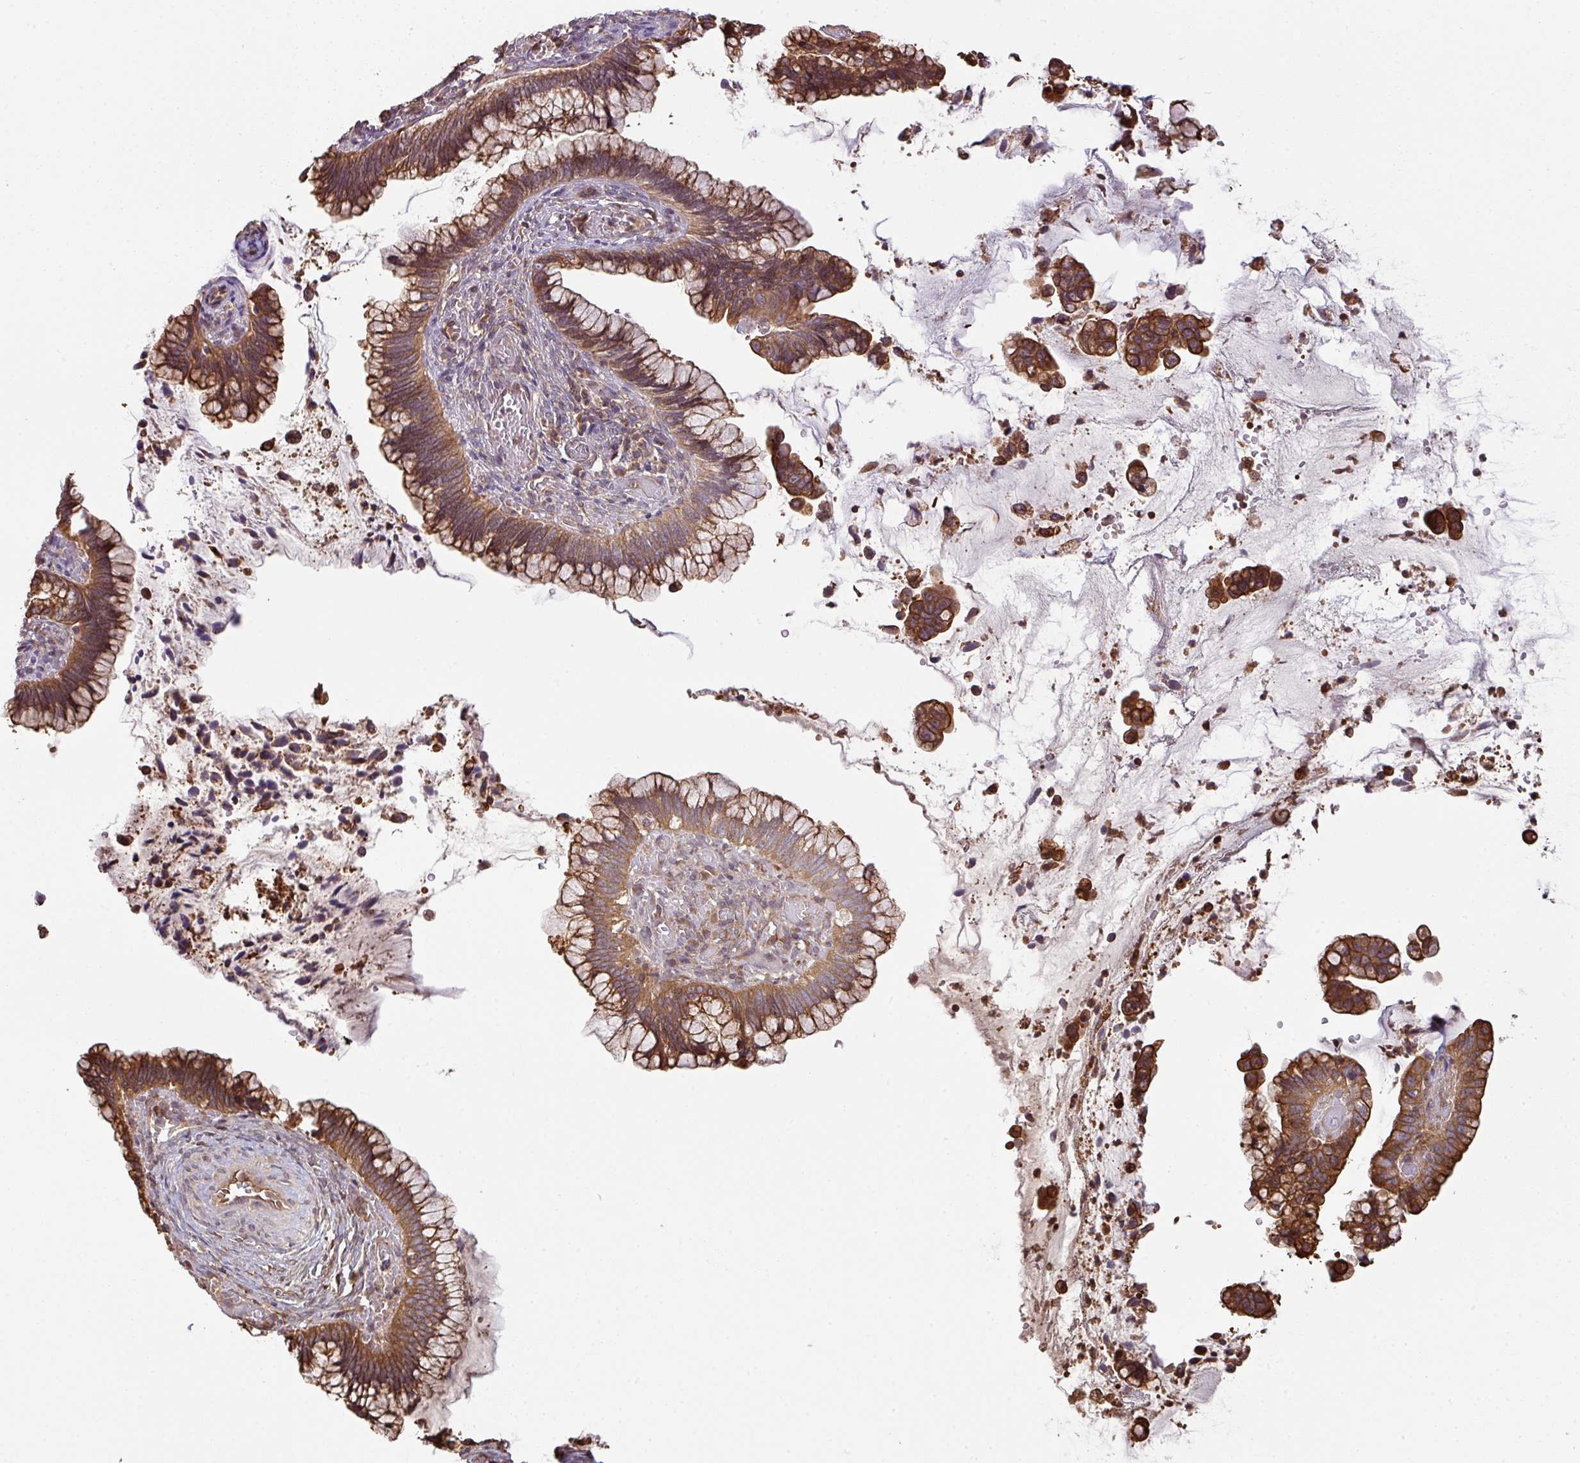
{"staining": {"intensity": "moderate", "quantity": ">75%", "location": "cytoplasmic/membranous"}, "tissue": "cervical cancer", "cell_type": "Tumor cells", "image_type": "cancer", "snomed": [{"axis": "morphology", "description": "Adenocarcinoma, NOS"}, {"axis": "topography", "description": "Cervix"}], "caption": "Immunohistochemical staining of human cervical adenocarcinoma demonstrates moderate cytoplasmic/membranous protein staining in approximately >75% of tumor cells.", "gene": "VENTX", "patient": {"sex": "female", "age": 44}}